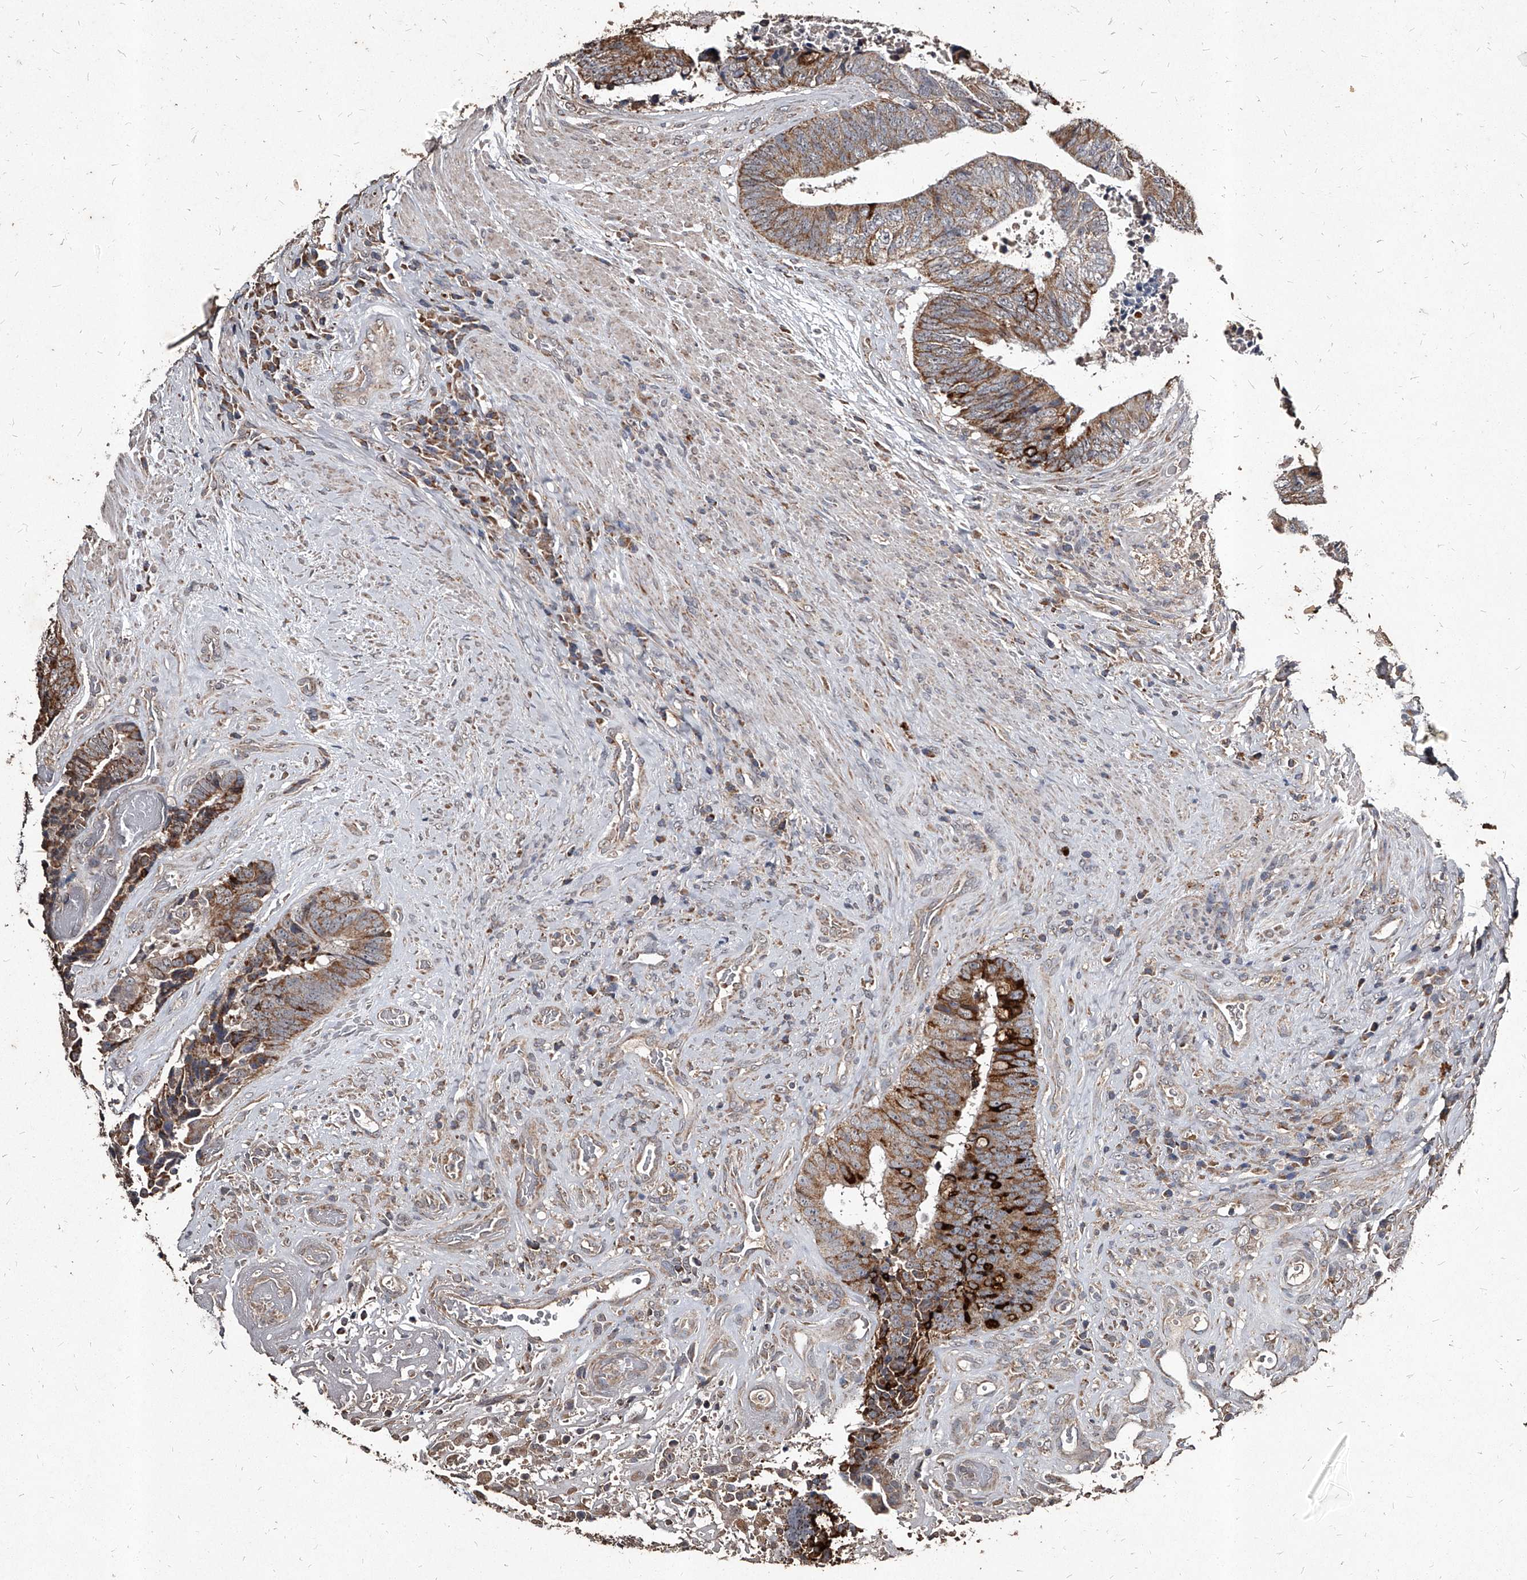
{"staining": {"intensity": "strong", "quantity": "25%-75%", "location": "cytoplasmic/membranous"}, "tissue": "colorectal cancer", "cell_type": "Tumor cells", "image_type": "cancer", "snomed": [{"axis": "morphology", "description": "Adenocarcinoma, NOS"}, {"axis": "topography", "description": "Rectum"}], "caption": "Brown immunohistochemical staining in colorectal adenocarcinoma reveals strong cytoplasmic/membranous staining in approximately 25%-75% of tumor cells.", "gene": "GPR183", "patient": {"sex": "male", "age": 72}}